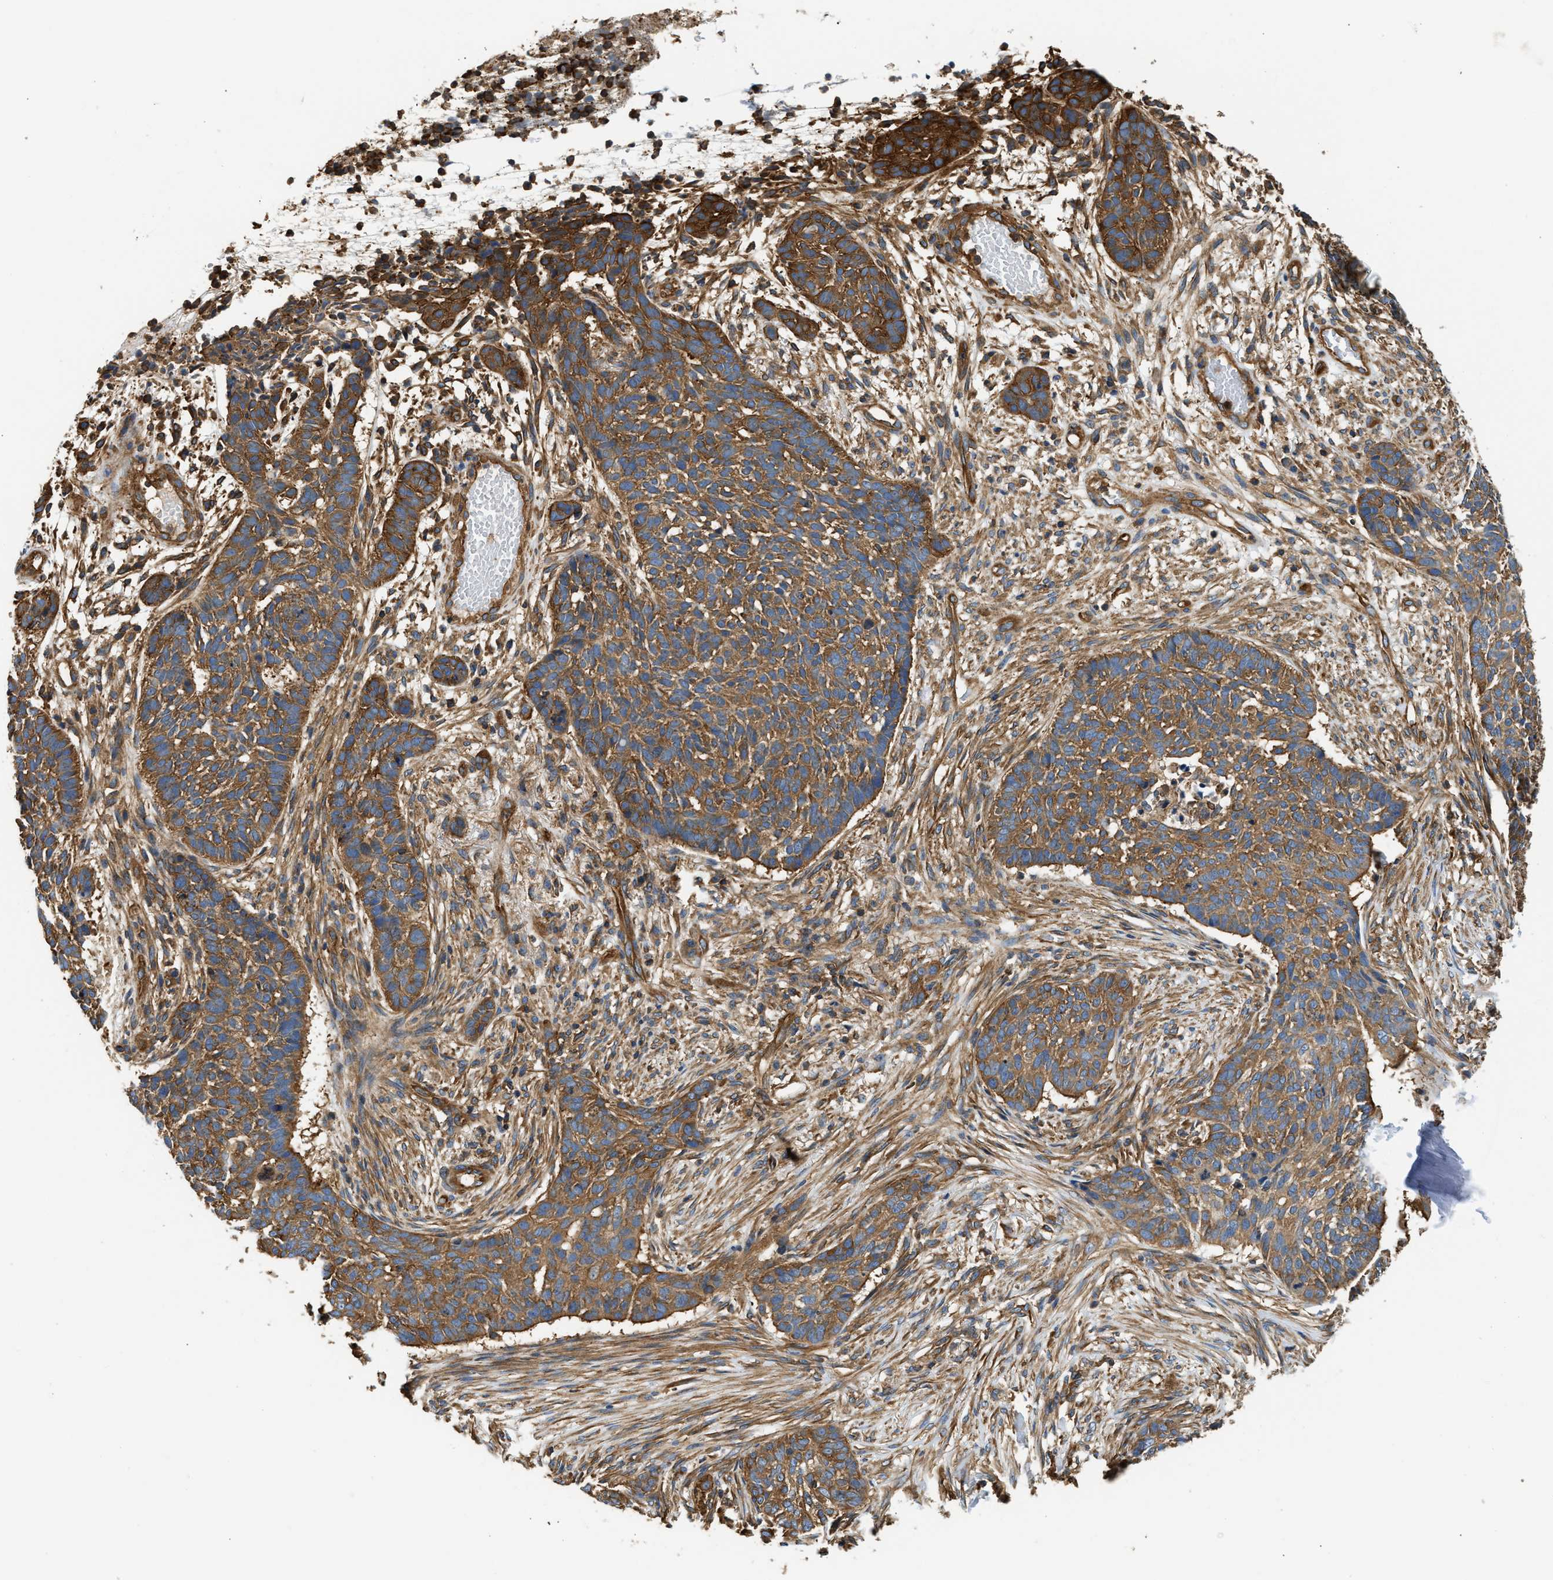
{"staining": {"intensity": "strong", "quantity": ">75%", "location": "cytoplasmic/membranous"}, "tissue": "skin cancer", "cell_type": "Tumor cells", "image_type": "cancer", "snomed": [{"axis": "morphology", "description": "Basal cell carcinoma"}, {"axis": "topography", "description": "Skin"}], "caption": "Protein staining of skin cancer (basal cell carcinoma) tissue reveals strong cytoplasmic/membranous expression in approximately >75% of tumor cells.", "gene": "SAMD9L", "patient": {"sex": "male", "age": 85}}